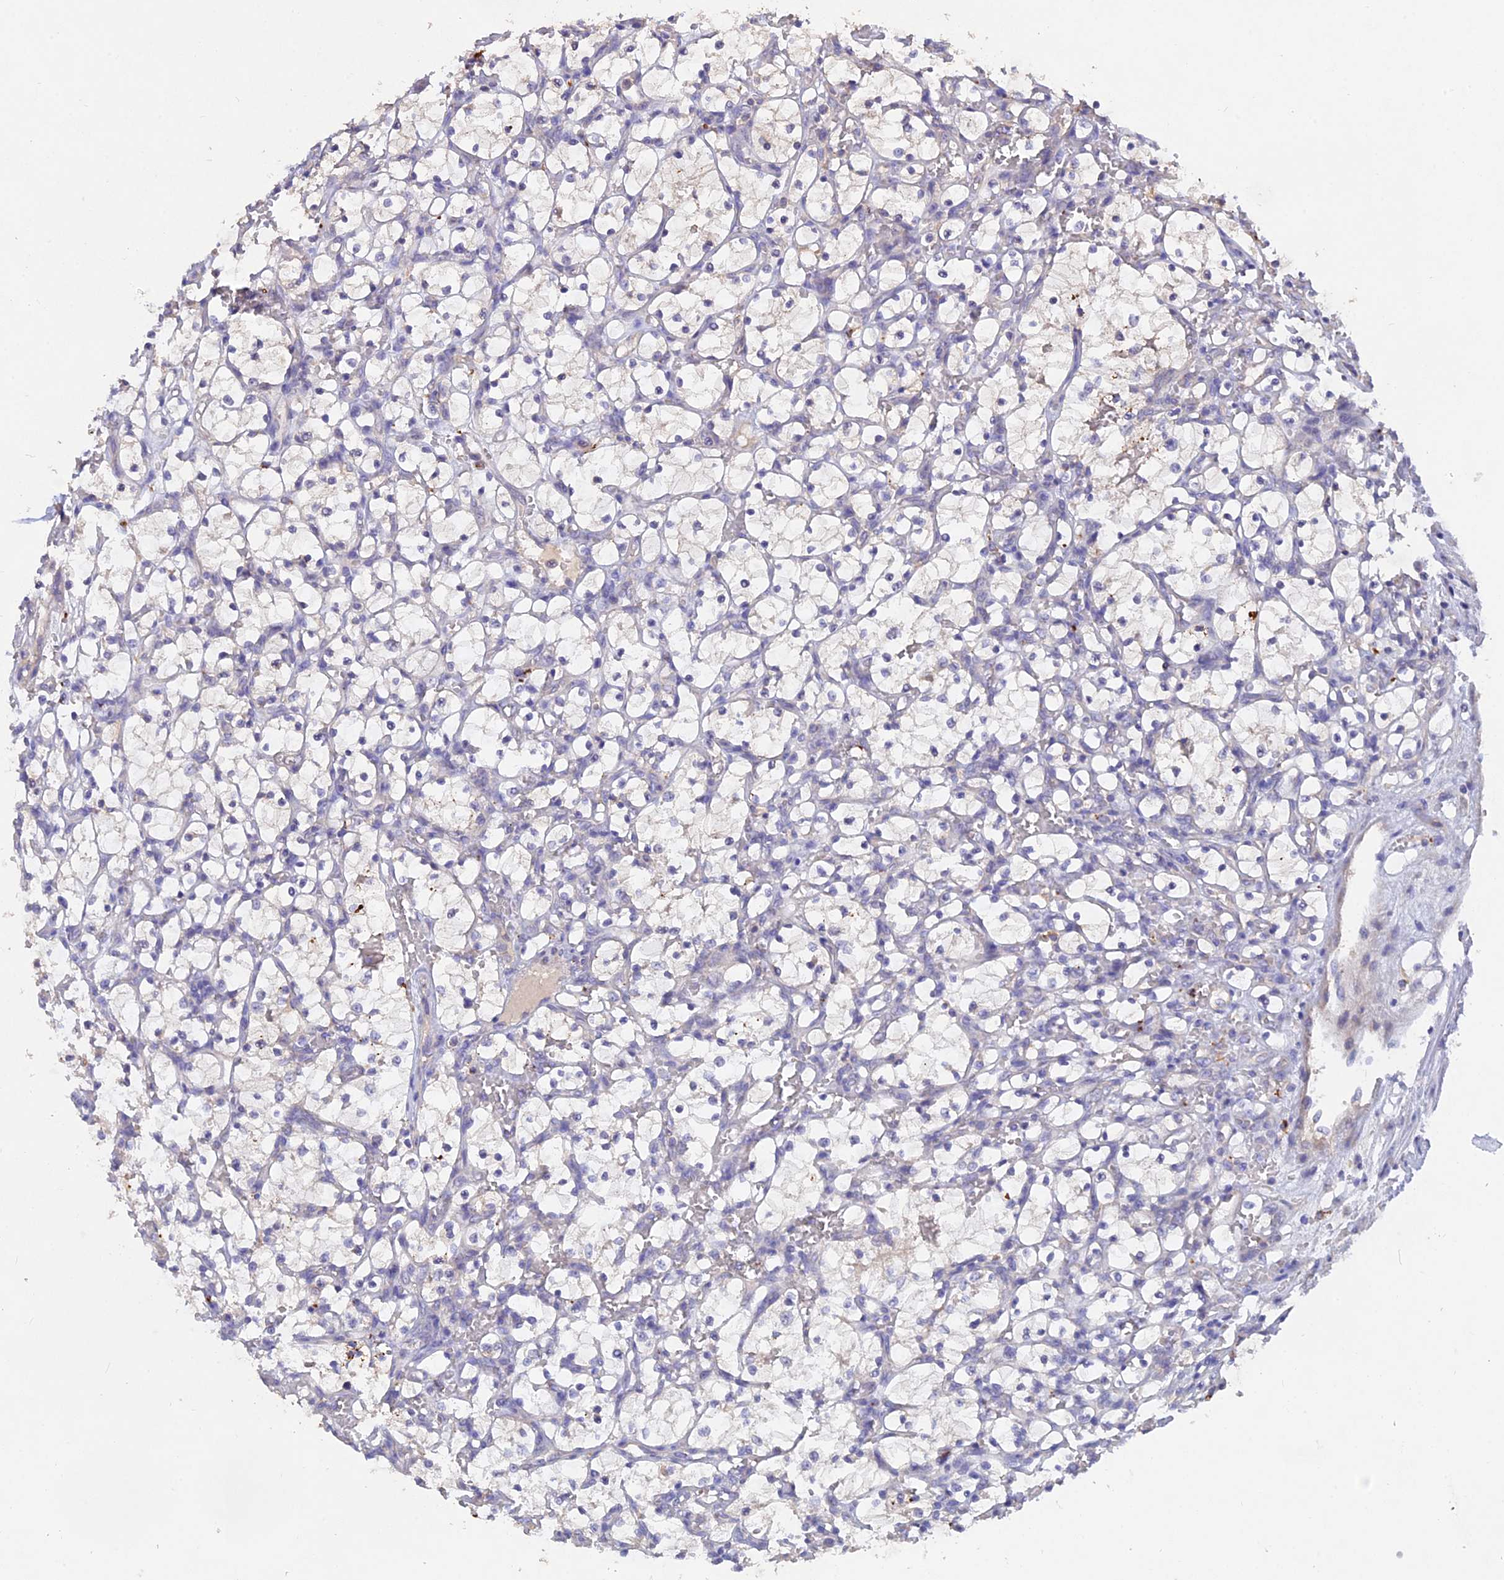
{"staining": {"intensity": "negative", "quantity": "none", "location": "none"}, "tissue": "renal cancer", "cell_type": "Tumor cells", "image_type": "cancer", "snomed": [{"axis": "morphology", "description": "Adenocarcinoma, NOS"}, {"axis": "topography", "description": "Kidney"}], "caption": "Micrograph shows no protein positivity in tumor cells of renal cancer tissue.", "gene": "SLC26A4", "patient": {"sex": "female", "age": 69}}